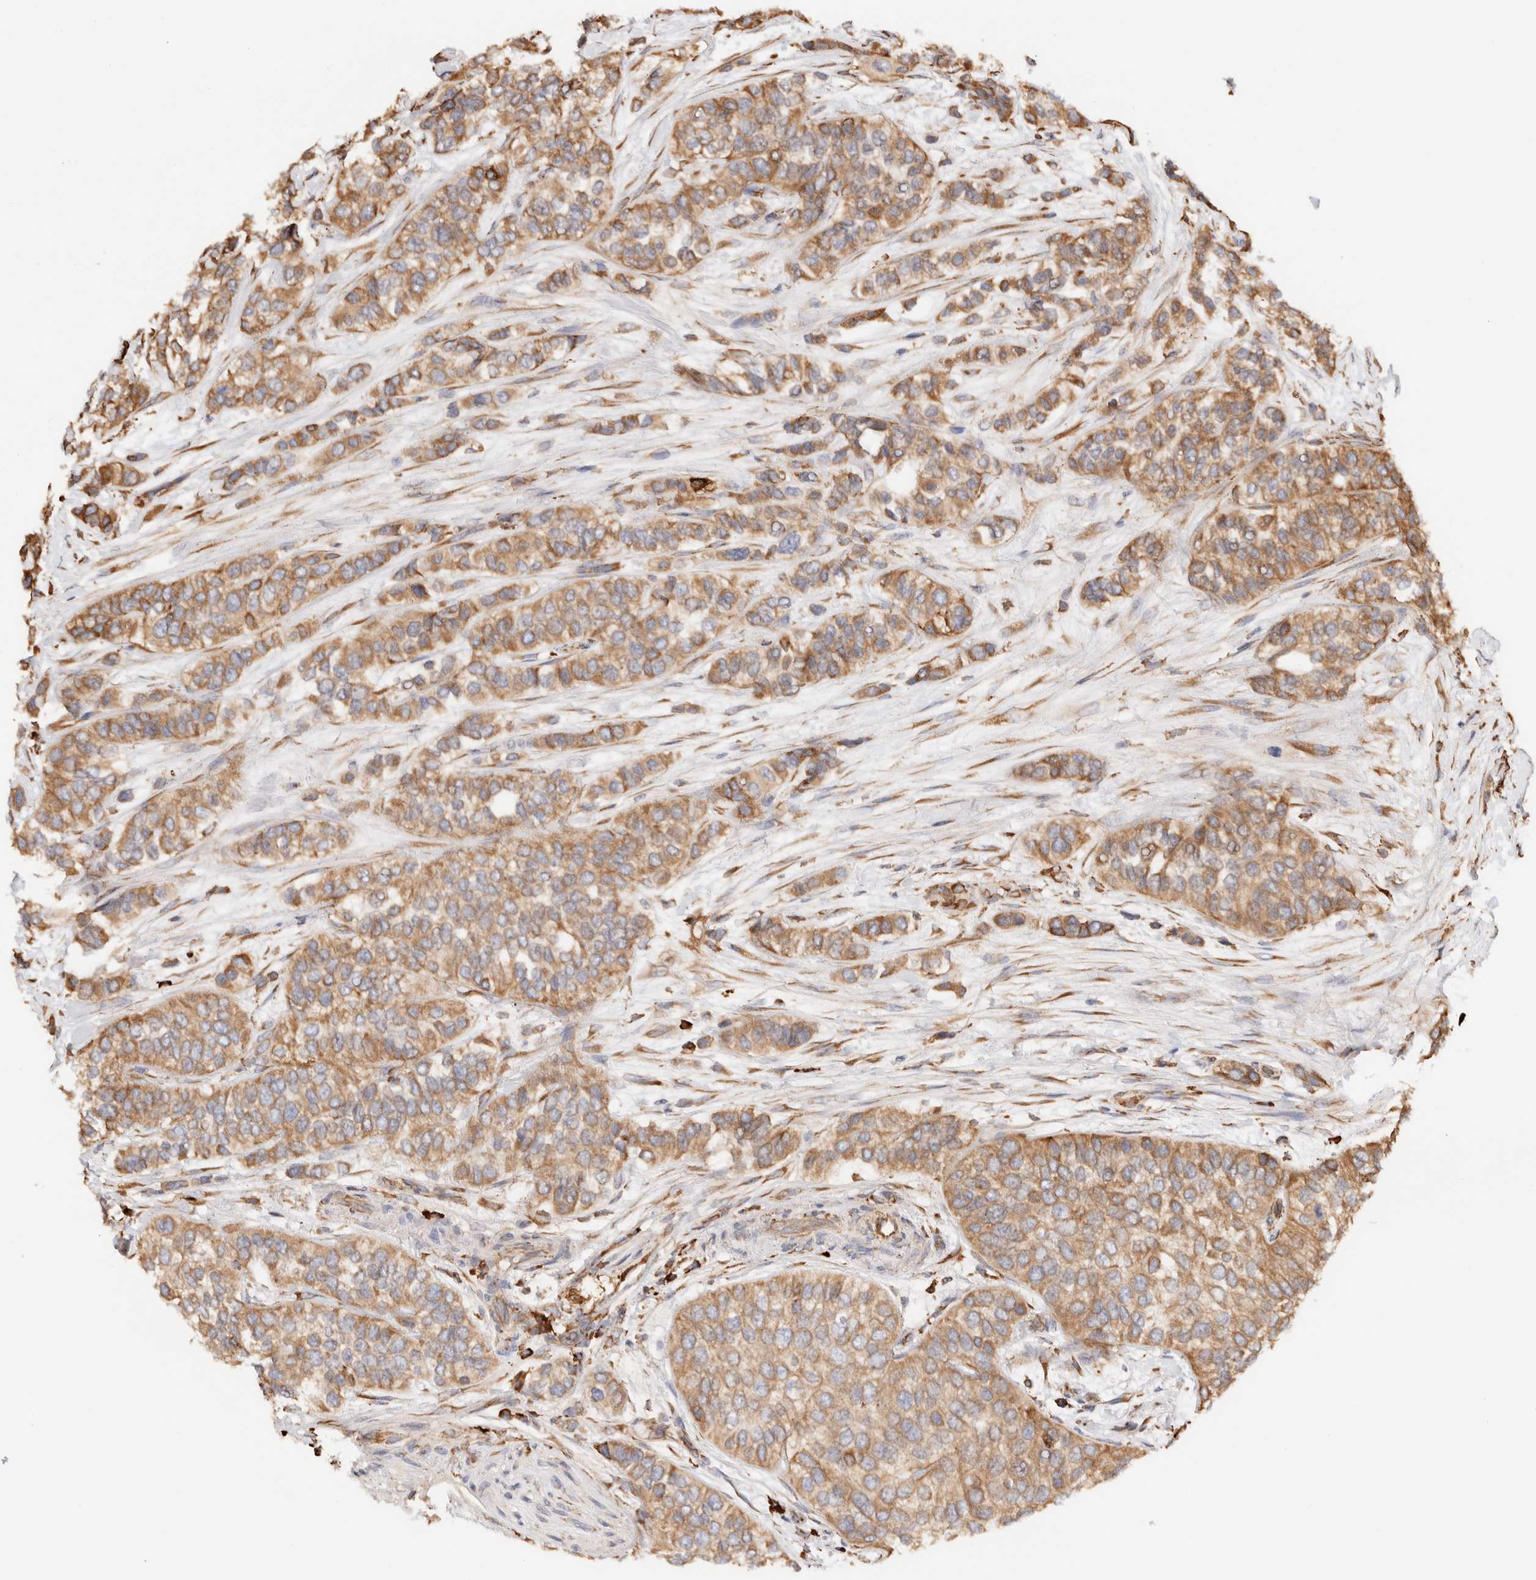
{"staining": {"intensity": "moderate", "quantity": ">75%", "location": "cytoplasmic/membranous"}, "tissue": "urothelial cancer", "cell_type": "Tumor cells", "image_type": "cancer", "snomed": [{"axis": "morphology", "description": "Urothelial carcinoma, High grade"}, {"axis": "topography", "description": "Urinary bladder"}], "caption": "Urothelial cancer was stained to show a protein in brown. There is medium levels of moderate cytoplasmic/membranous staining in about >75% of tumor cells. Ihc stains the protein in brown and the nuclei are stained blue.", "gene": "FER", "patient": {"sex": "female", "age": 56}}